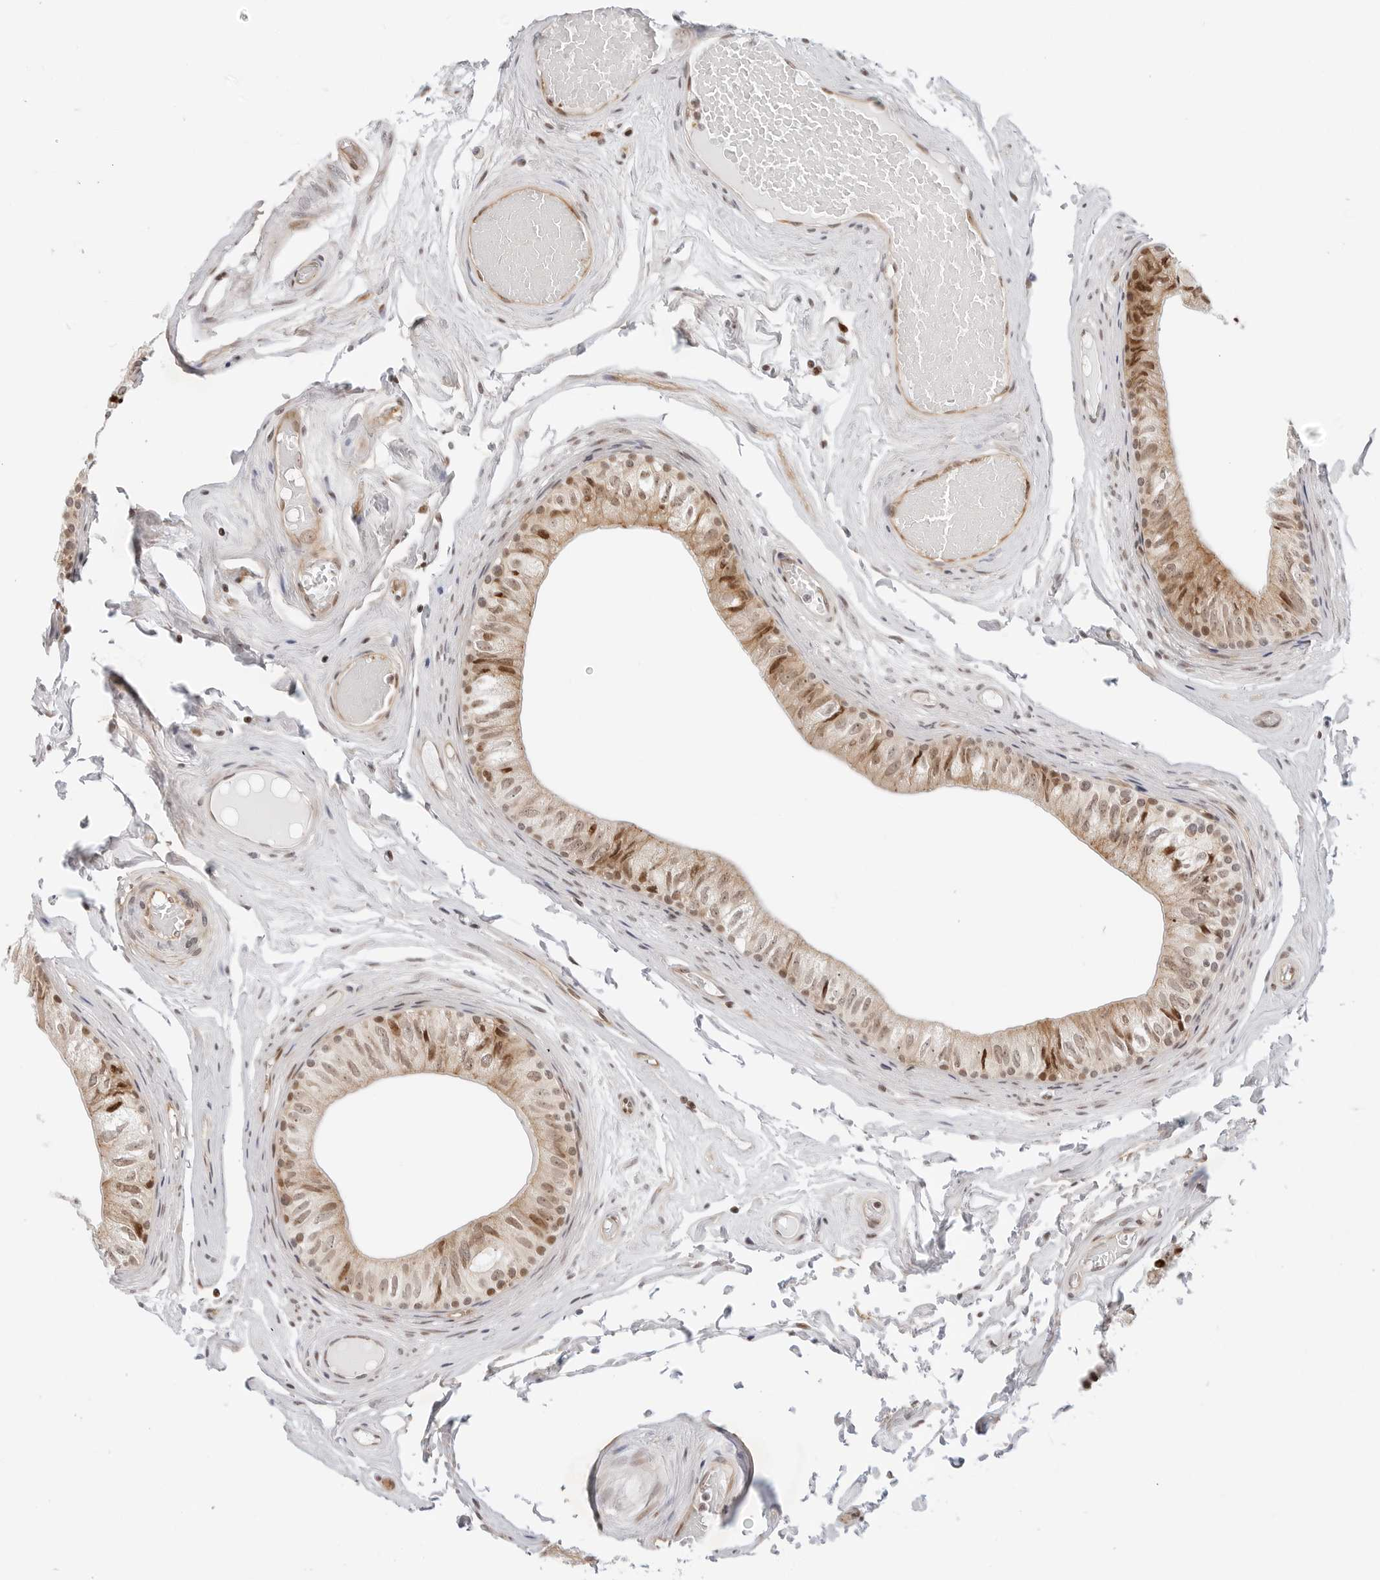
{"staining": {"intensity": "moderate", "quantity": "25%-75%", "location": "cytoplasmic/membranous,nuclear"}, "tissue": "epididymis", "cell_type": "Glandular cells", "image_type": "normal", "snomed": [{"axis": "morphology", "description": "Normal tissue, NOS"}, {"axis": "topography", "description": "Epididymis"}], "caption": "Epididymis stained with immunohistochemistry reveals moderate cytoplasmic/membranous,nuclear positivity in about 25%-75% of glandular cells. (IHC, brightfield microscopy, high magnification).", "gene": "ZNF613", "patient": {"sex": "male", "age": 79}}